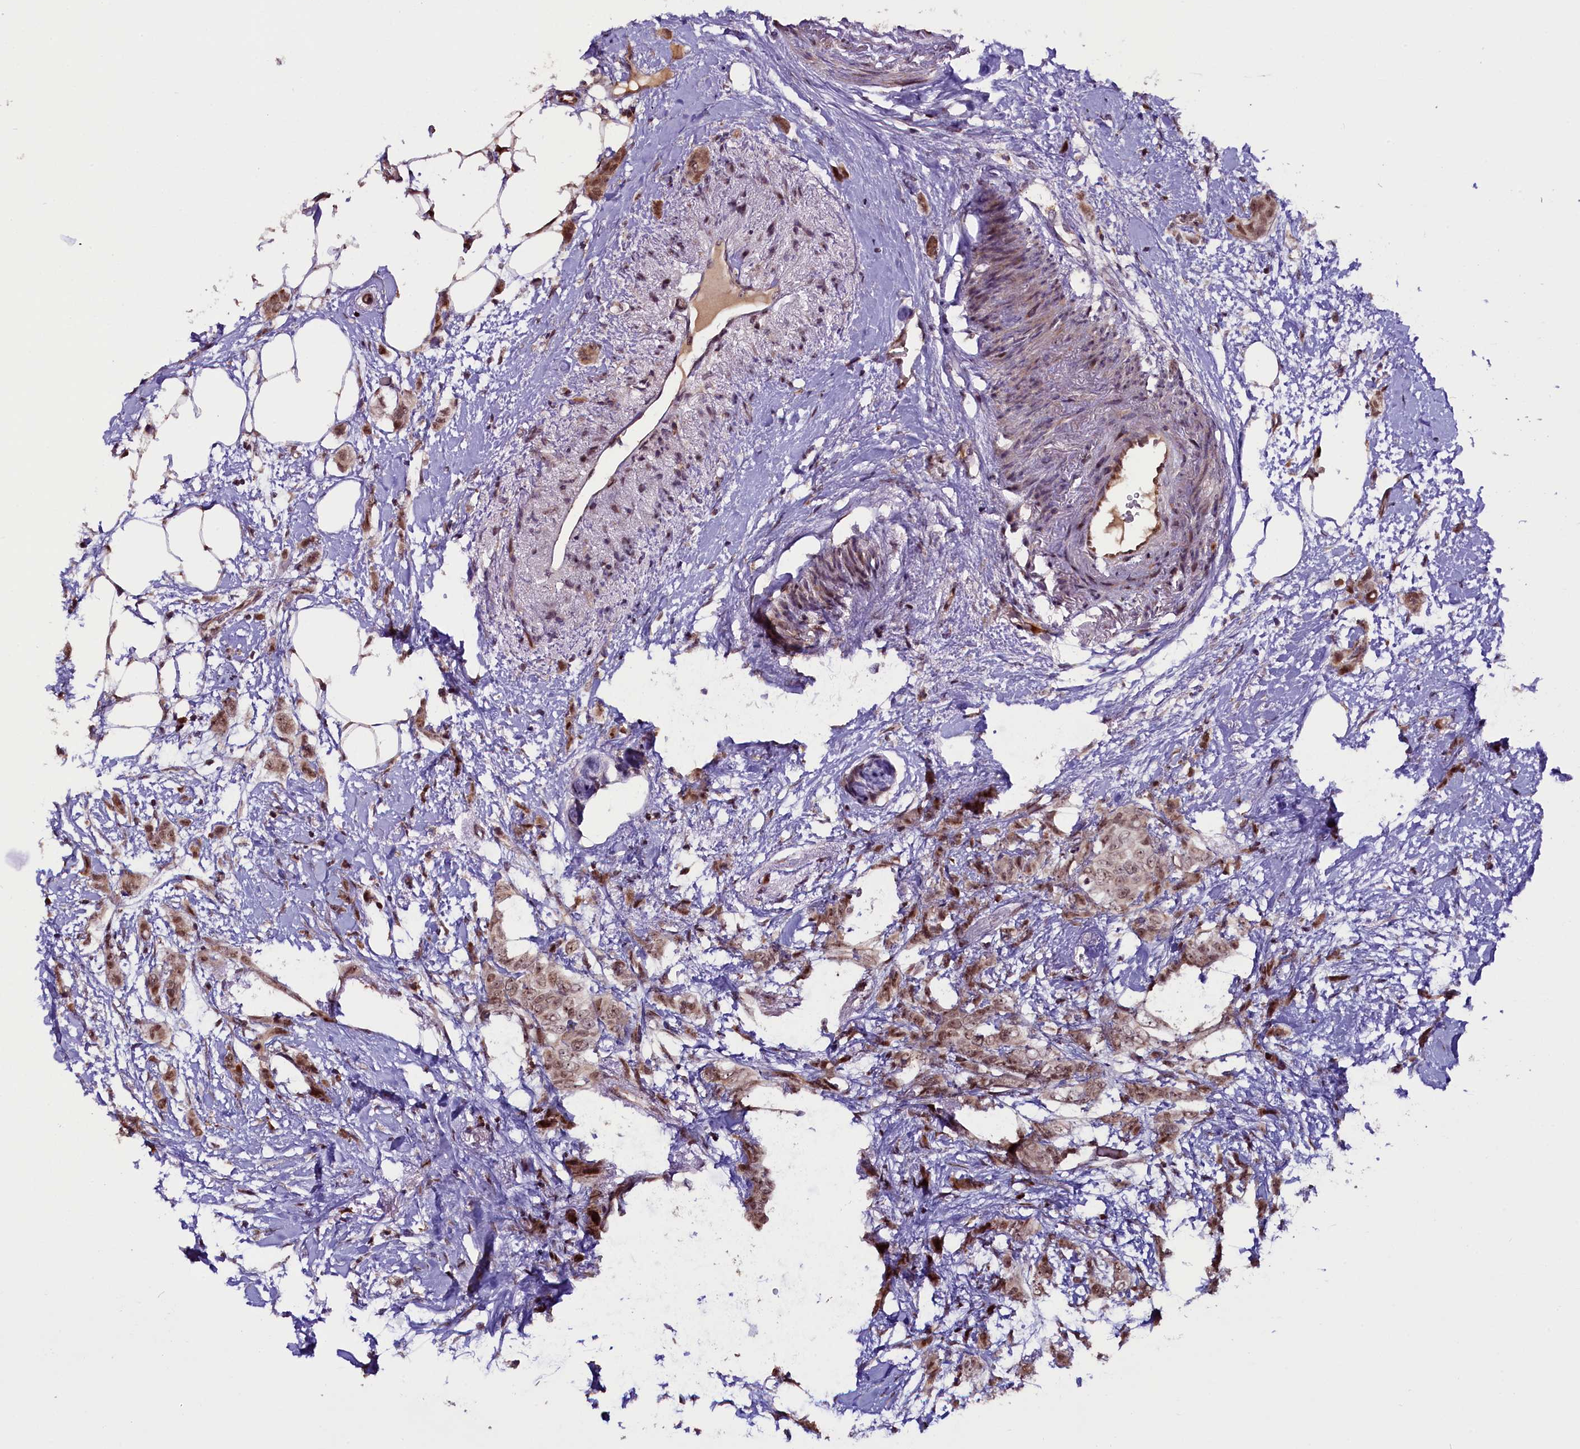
{"staining": {"intensity": "moderate", "quantity": ">75%", "location": "nuclear"}, "tissue": "breast cancer", "cell_type": "Tumor cells", "image_type": "cancer", "snomed": [{"axis": "morphology", "description": "Duct carcinoma"}, {"axis": "topography", "description": "Breast"}], "caption": "IHC staining of breast invasive ductal carcinoma, which exhibits medium levels of moderate nuclear expression in approximately >75% of tumor cells indicating moderate nuclear protein positivity. The staining was performed using DAB (3,3'-diaminobenzidine) (brown) for protein detection and nuclei were counterstained in hematoxylin (blue).", "gene": "RPUSD2", "patient": {"sex": "female", "age": 72}}